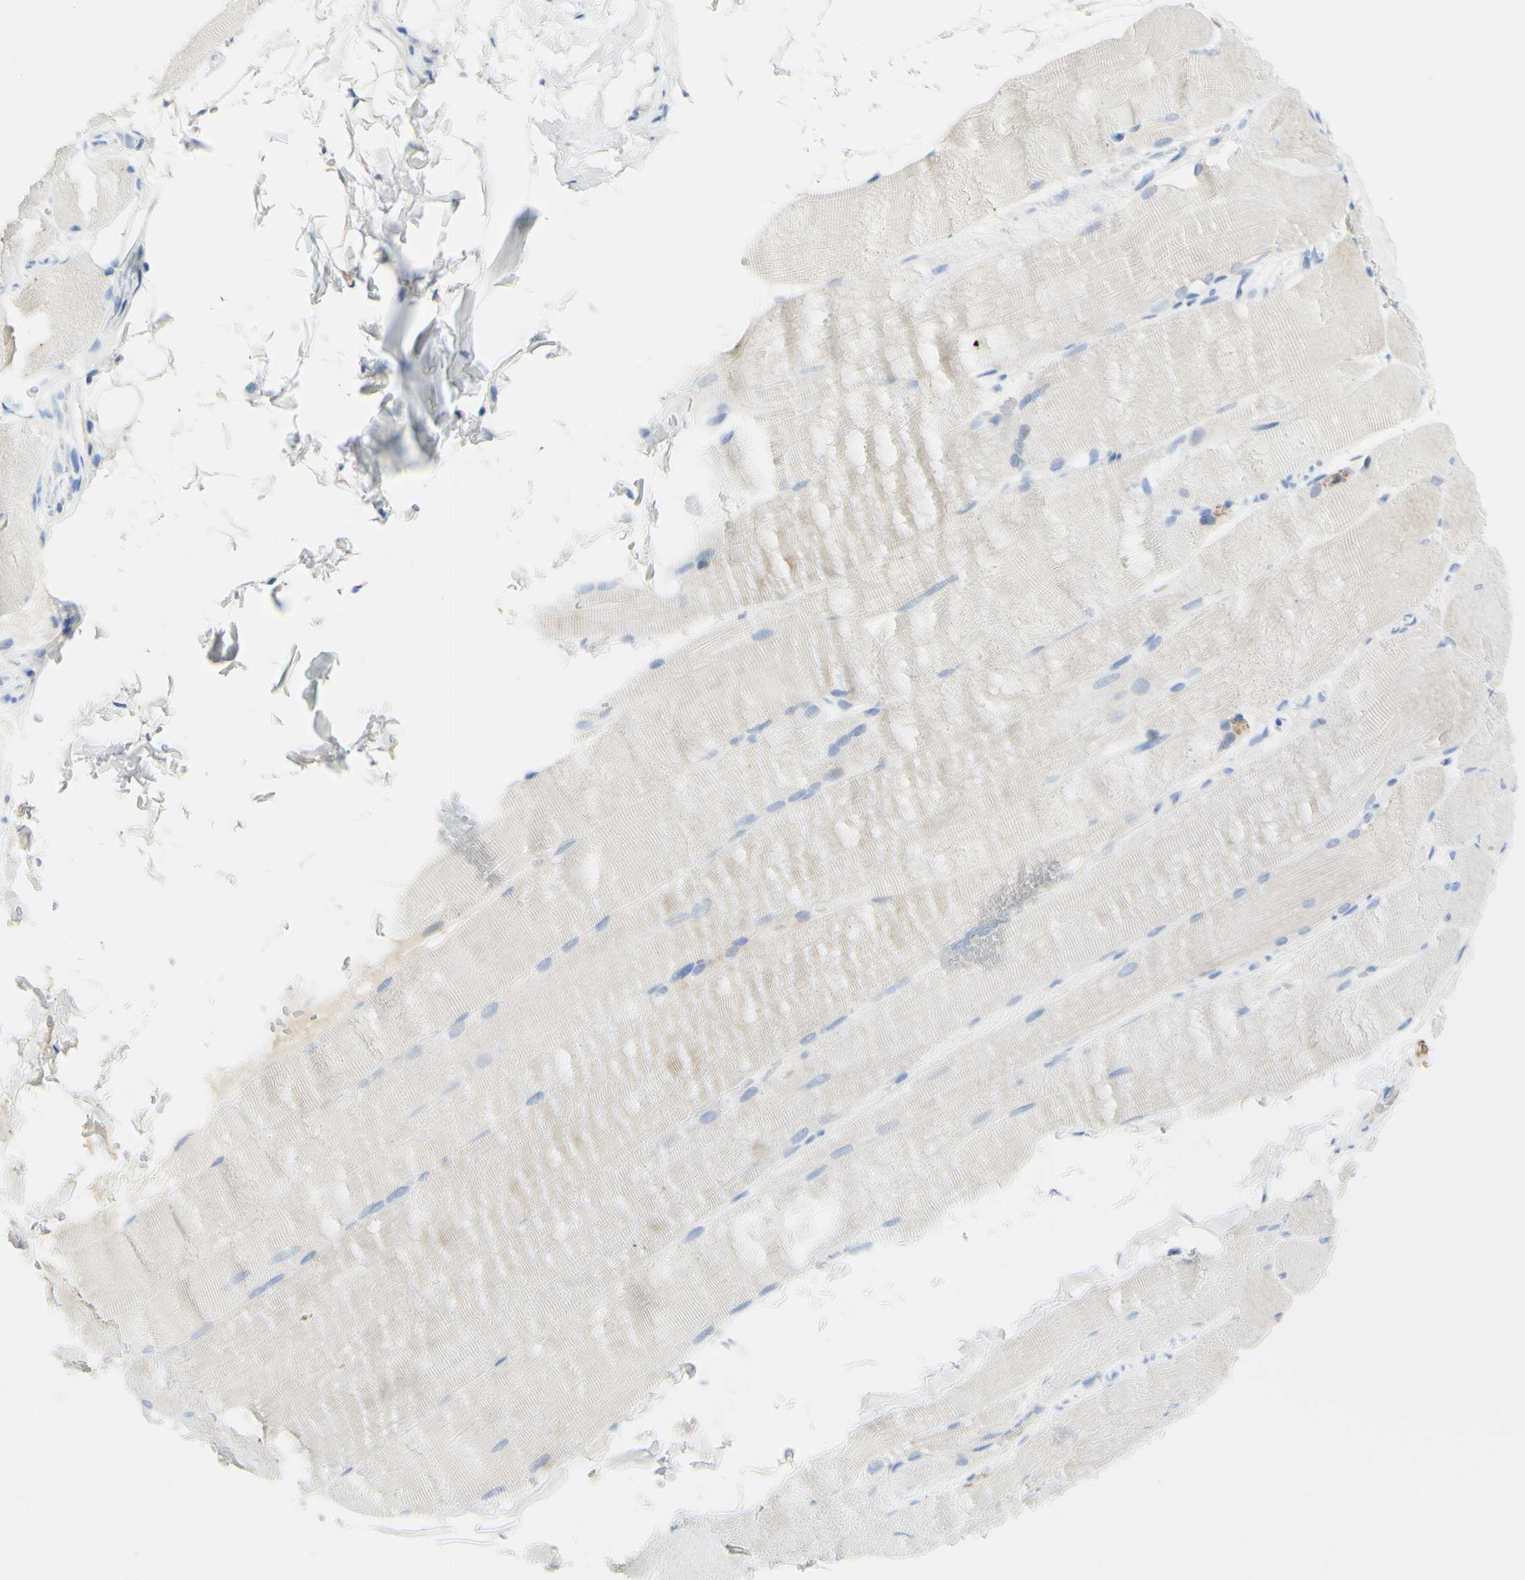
{"staining": {"intensity": "weak", "quantity": ">75%", "location": "cytoplasmic/membranous"}, "tissue": "skeletal muscle", "cell_type": "Myocytes", "image_type": "normal", "snomed": [{"axis": "morphology", "description": "Normal tissue, NOS"}, {"axis": "topography", "description": "Skin"}, {"axis": "topography", "description": "Skeletal muscle"}], "caption": "Immunohistochemical staining of normal human skeletal muscle shows >75% levels of weak cytoplasmic/membranous protein staining in approximately >75% of myocytes.", "gene": "PIGR", "patient": {"sex": "male", "age": 83}}